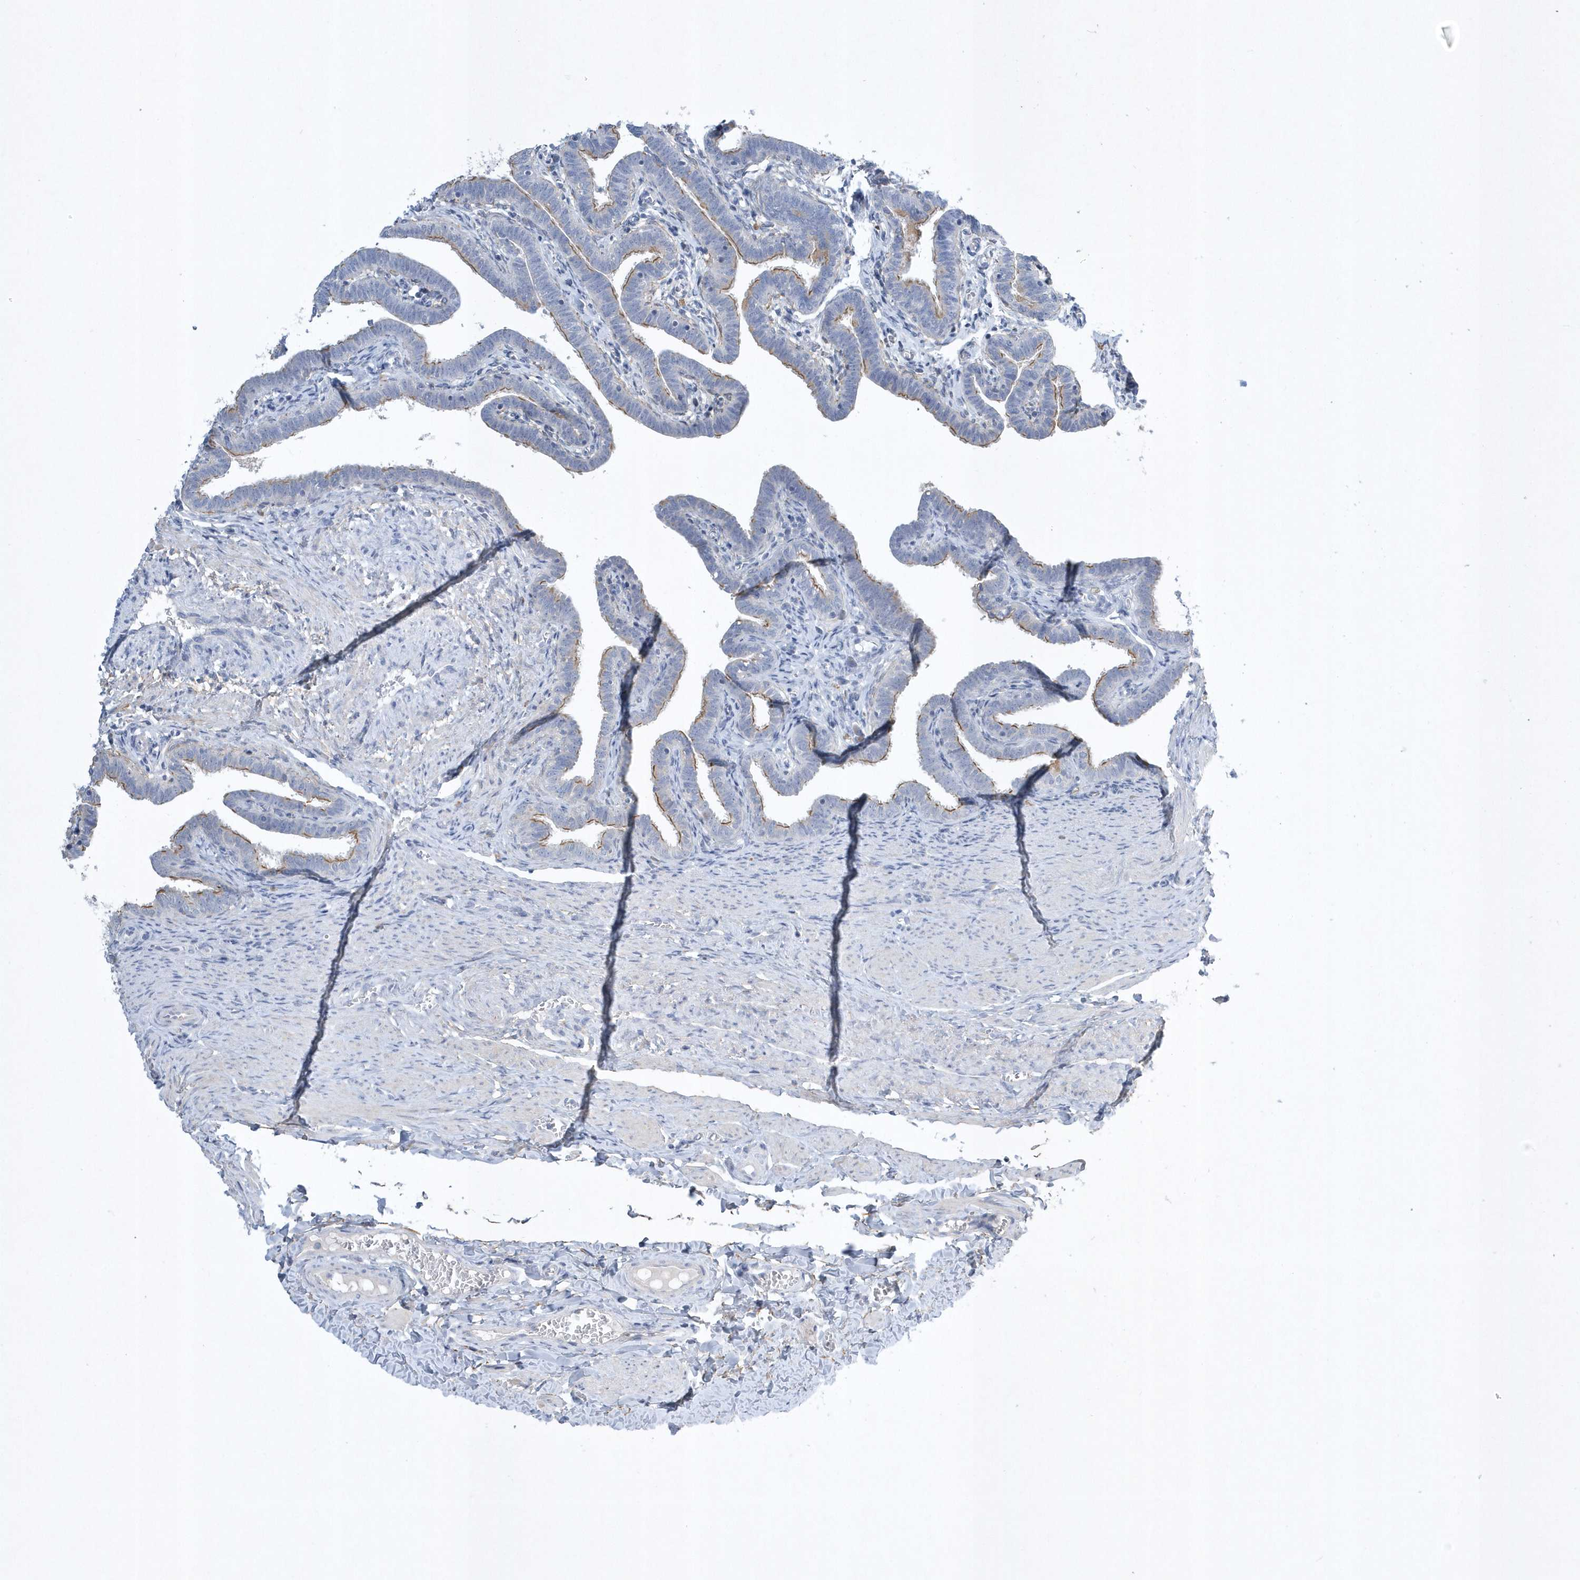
{"staining": {"intensity": "moderate", "quantity": "25%-75%", "location": "cytoplasmic/membranous"}, "tissue": "fallopian tube", "cell_type": "Glandular cells", "image_type": "normal", "snomed": [{"axis": "morphology", "description": "Normal tissue, NOS"}, {"axis": "topography", "description": "Fallopian tube"}], "caption": "A histopathology image of fallopian tube stained for a protein reveals moderate cytoplasmic/membranous brown staining in glandular cells. Ihc stains the protein in brown and the nuclei are stained blue.", "gene": "SPATA18", "patient": {"sex": "female", "age": 36}}